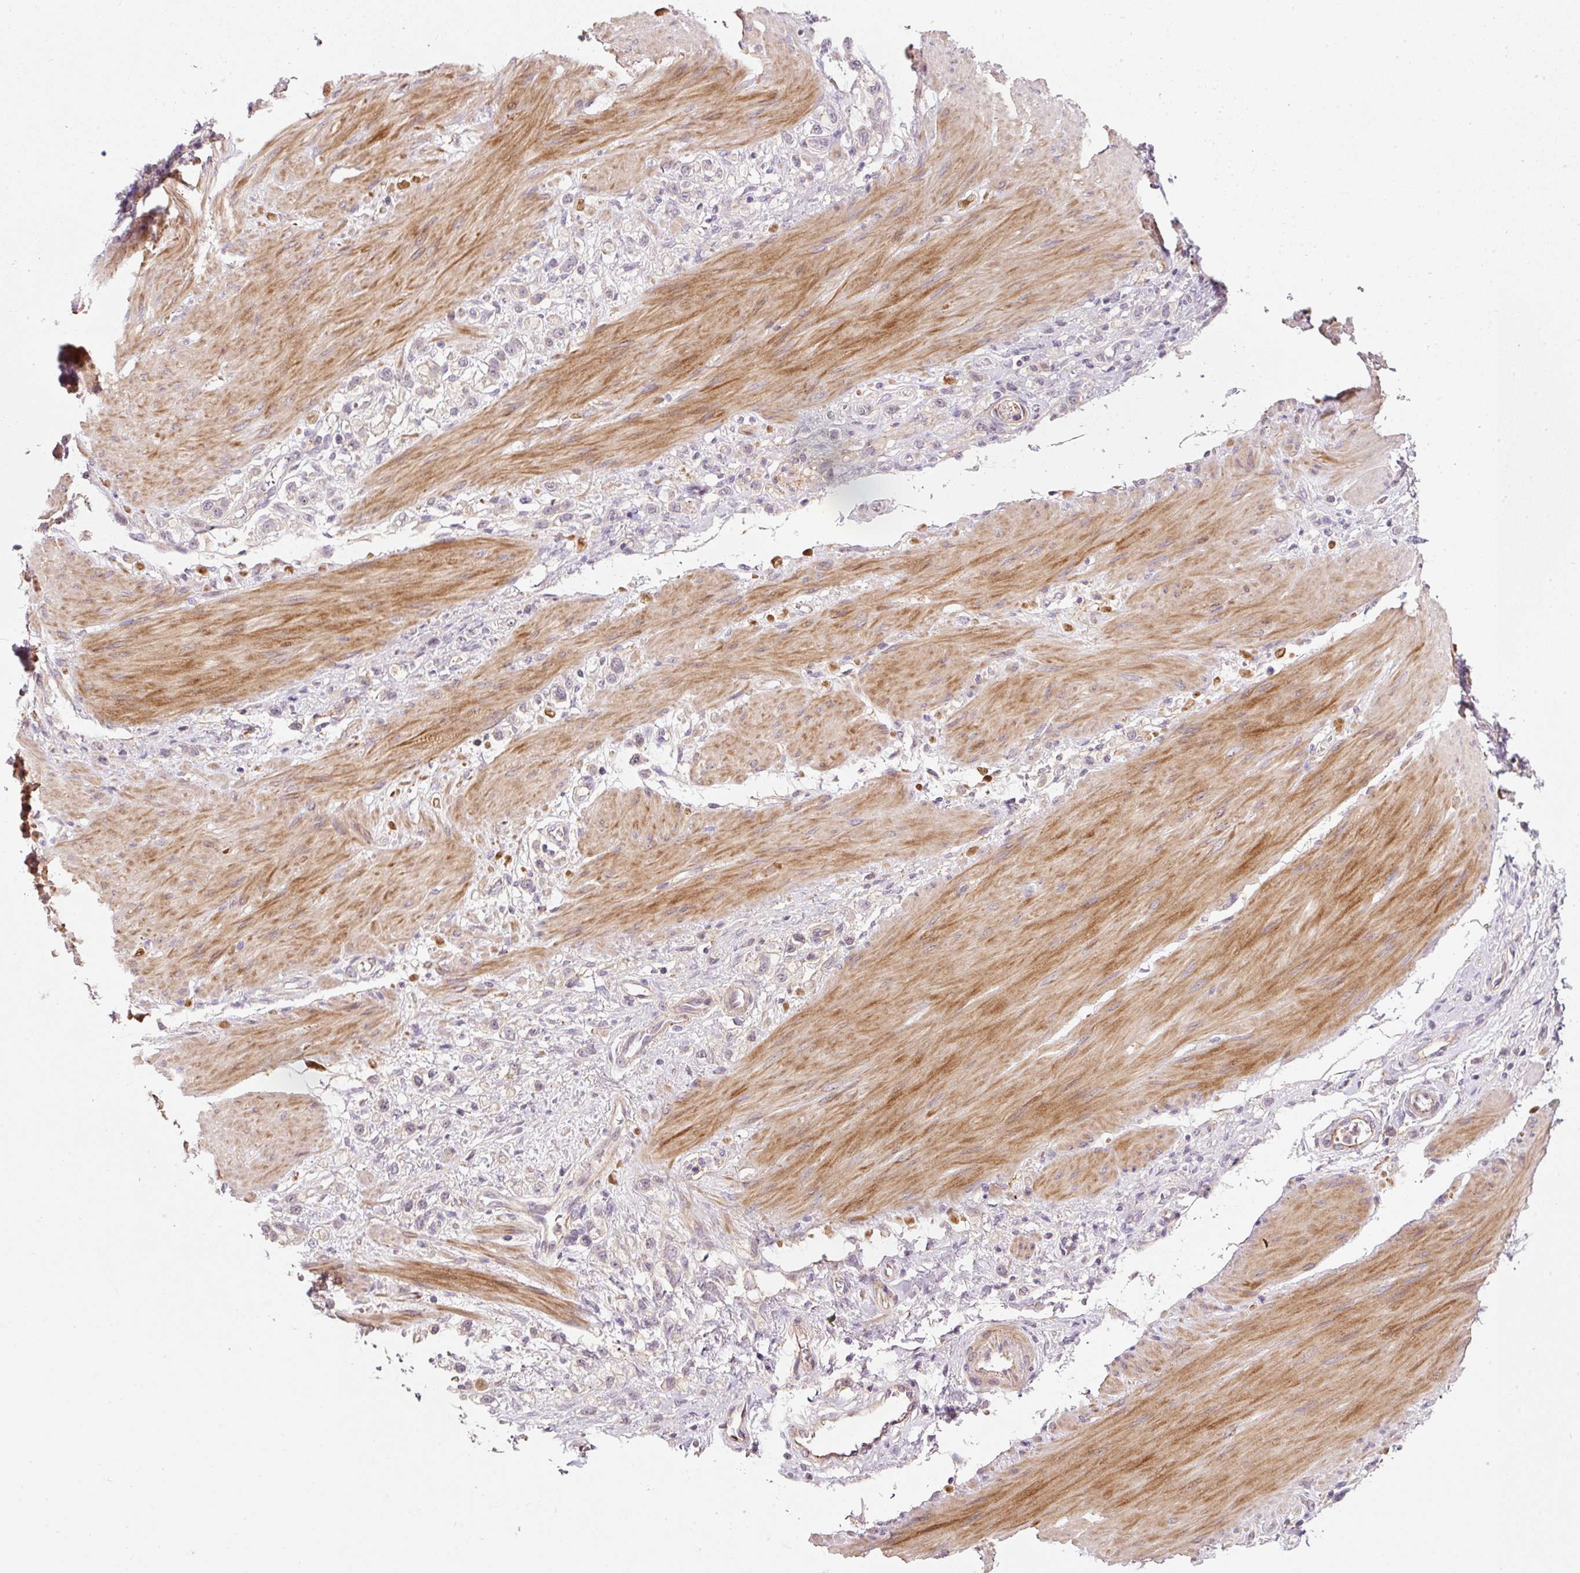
{"staining": {"intensity": "negative", "quantity": "none", "location": "none"}, "tissue": "stomach cancer", "cell_type": "Tumor cells", "image_type": "cancer", "snomed": [{"axis": "morphology", "description": "Adenocarcinoma, NOS"}, {"axis": "topography", "description": "Stomach"}], "caption": "This is a micrograph of IHC staining of stomach cancer (adenocarcinoma), which shows no positivity in tumor cells.", "gene": "TIRAP", "patient": {"sex": "female", "age": 65}}